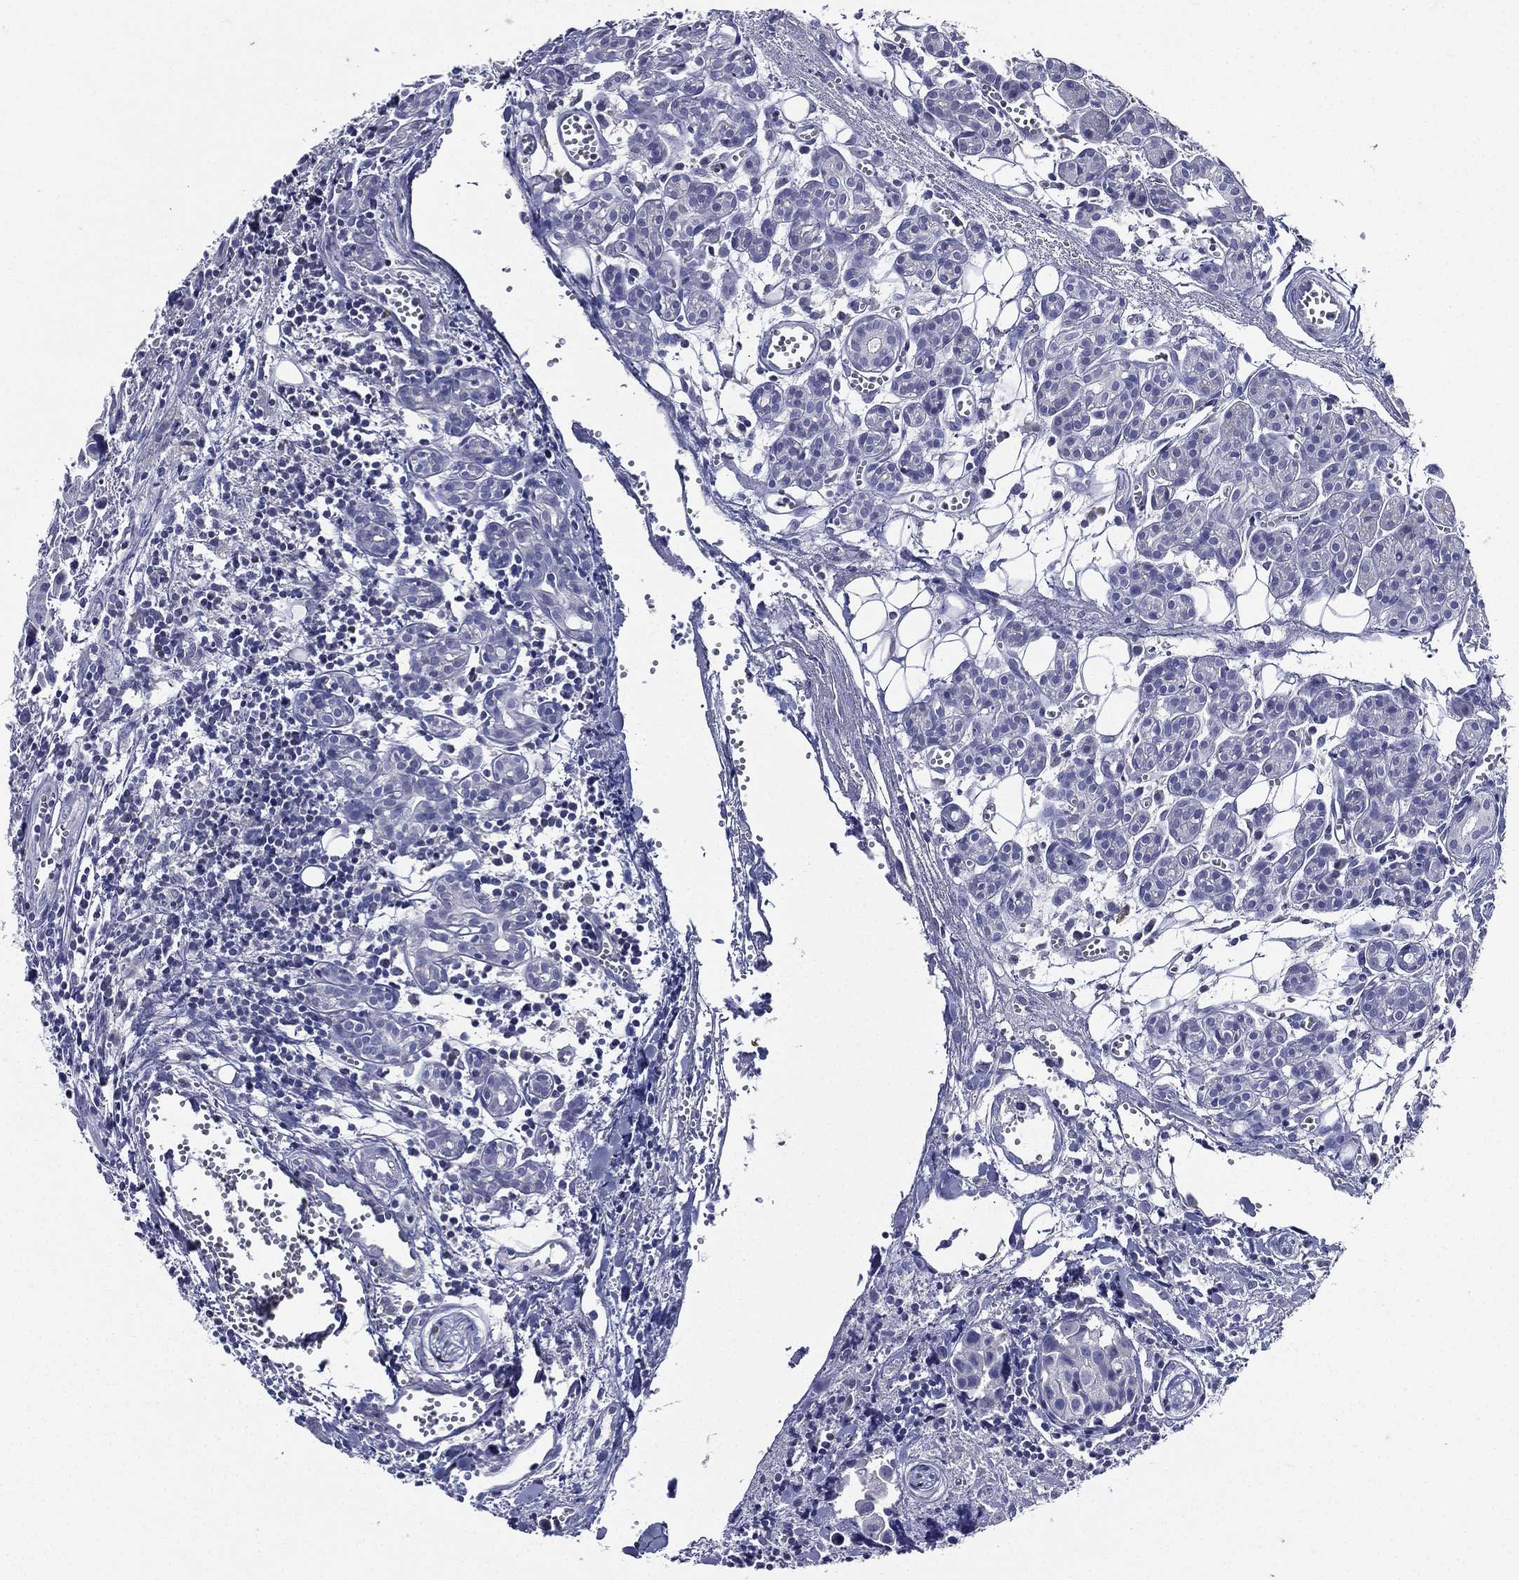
{"staining": {"intensity": "negative", "quantity": "none", "location": "none"}, "tissue": "head and neck cancer", "cell_type": "Tumor cells", "image_type": "cancer", "snomed": [{"axis": "morphology", "description": "Adenocarcinoma, NOS"}, {"axis": "topography", "description": "Head-Neck"}], "caption": "This is a histopathology image of immunohistochemistry (IHC) staining of adenocarcinoma (head and neck), which shows no positivity in tumor cells.", "gene": "TGM1", "patient": {"sex": "male", "age": 76}}